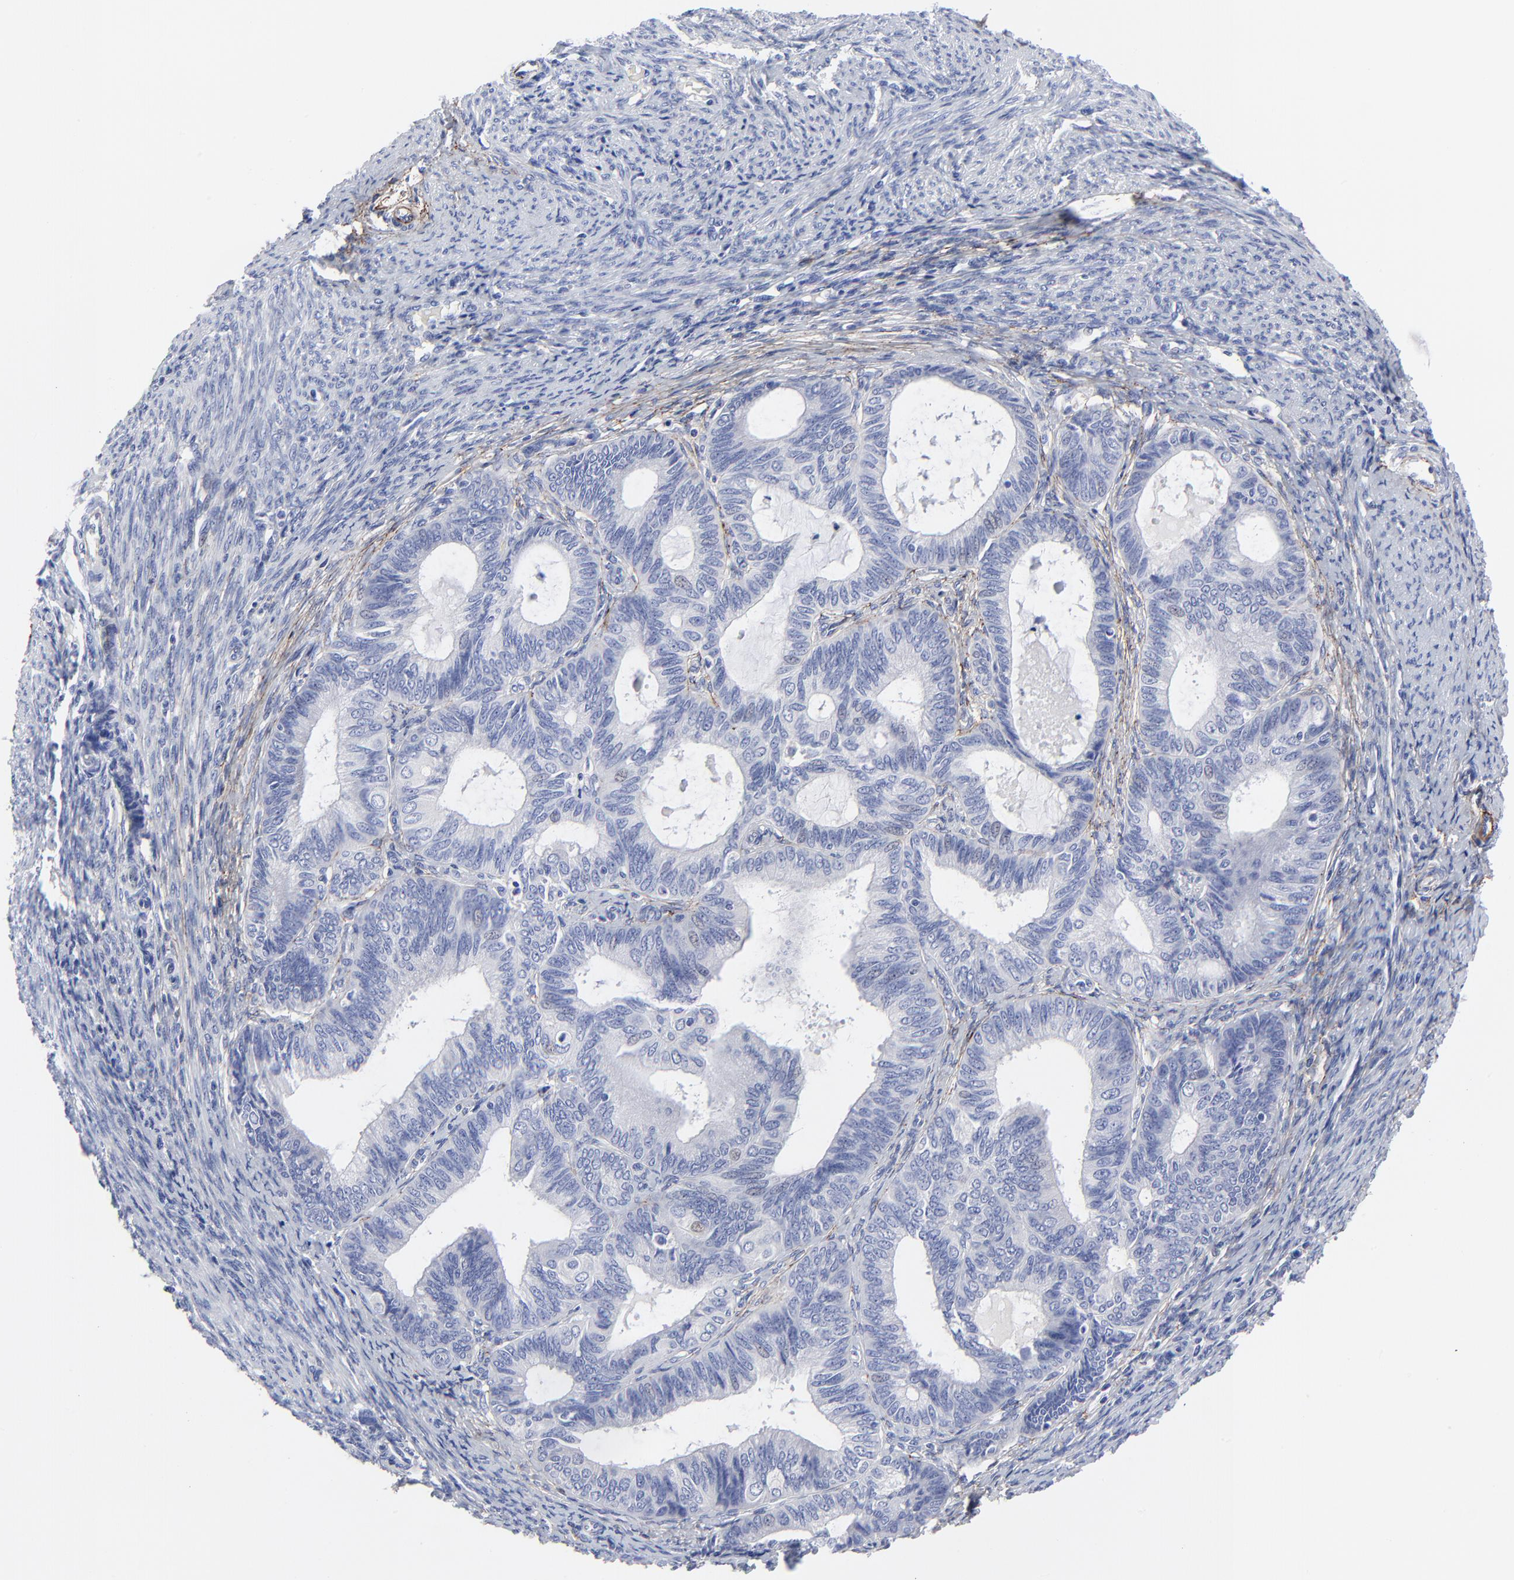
{"staining": {"intensity": "negative", "quantity": "none", "location": "none"}, "tissue": "endometrial cancer", "cell_type": "Tumor cells", "image_type": "cancer", "snomed": [{"axis": "morphology", "description": "Adenocarcinoma, NOS"}, {"axis": "topography", "description": "Endometrium"}], "caption": "A micrograph of human endometrial adenocarcinoma is negative for staining in tumor cells. Brightfield microscopy of IHC stained with DAB (3,3'-diaminobenzidine) (brown) and hematoxylin (blue), captured at high magnification.", "gene": "FBLN2", "patient": {"sex": "female", "age": 63}}